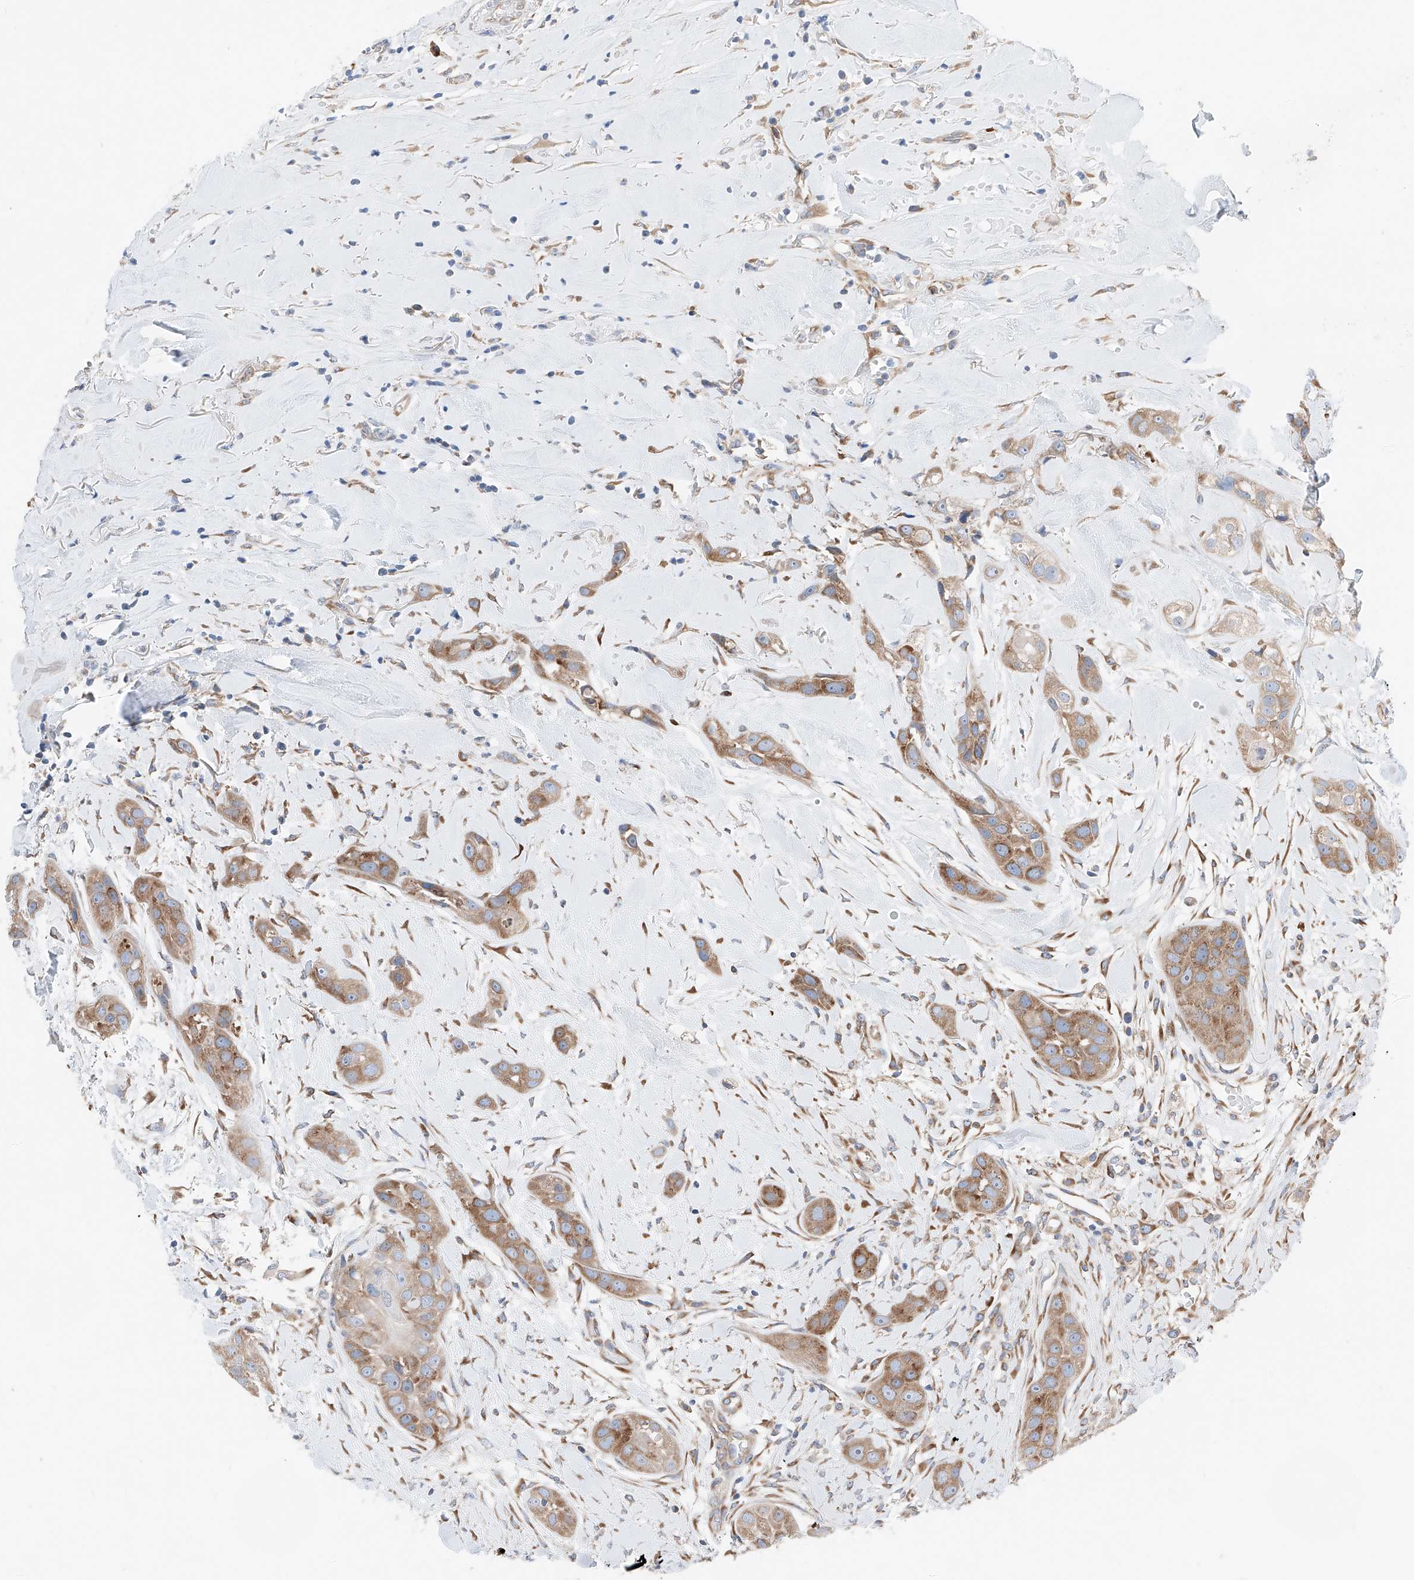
{"staining": {"intensity": "moderate", "quantity": ">75%", "location": "cytoplasmic/membranous"}, "tissue": "head and neck cancer", "cell_type": "Tumor cells", "image_type": "cancer", "snomed": [{"axis": "morphology", "description": "Normal tissue, NOS"}, {"axis": "morphology", "description": "Squamous cell carcinoma, NOS"}, {"axis": "topography", "description": "Skeletal muscle"}, {"axis": "topography", "description": "Head-Neck"}], "caption": "Immunohistochemistry (DAB) staining of head and neck squamous cell carcinoma reveals moderate cytoplasmic/membranous protein expression in about >75% of tumor cells. The staining is performed using DAB brown chromogen to label protein expression. The nuclei are counter-stained blue using hematoxylin.", "gene": "CRELD1", "patient": {"sex": "male", "age": 51}}